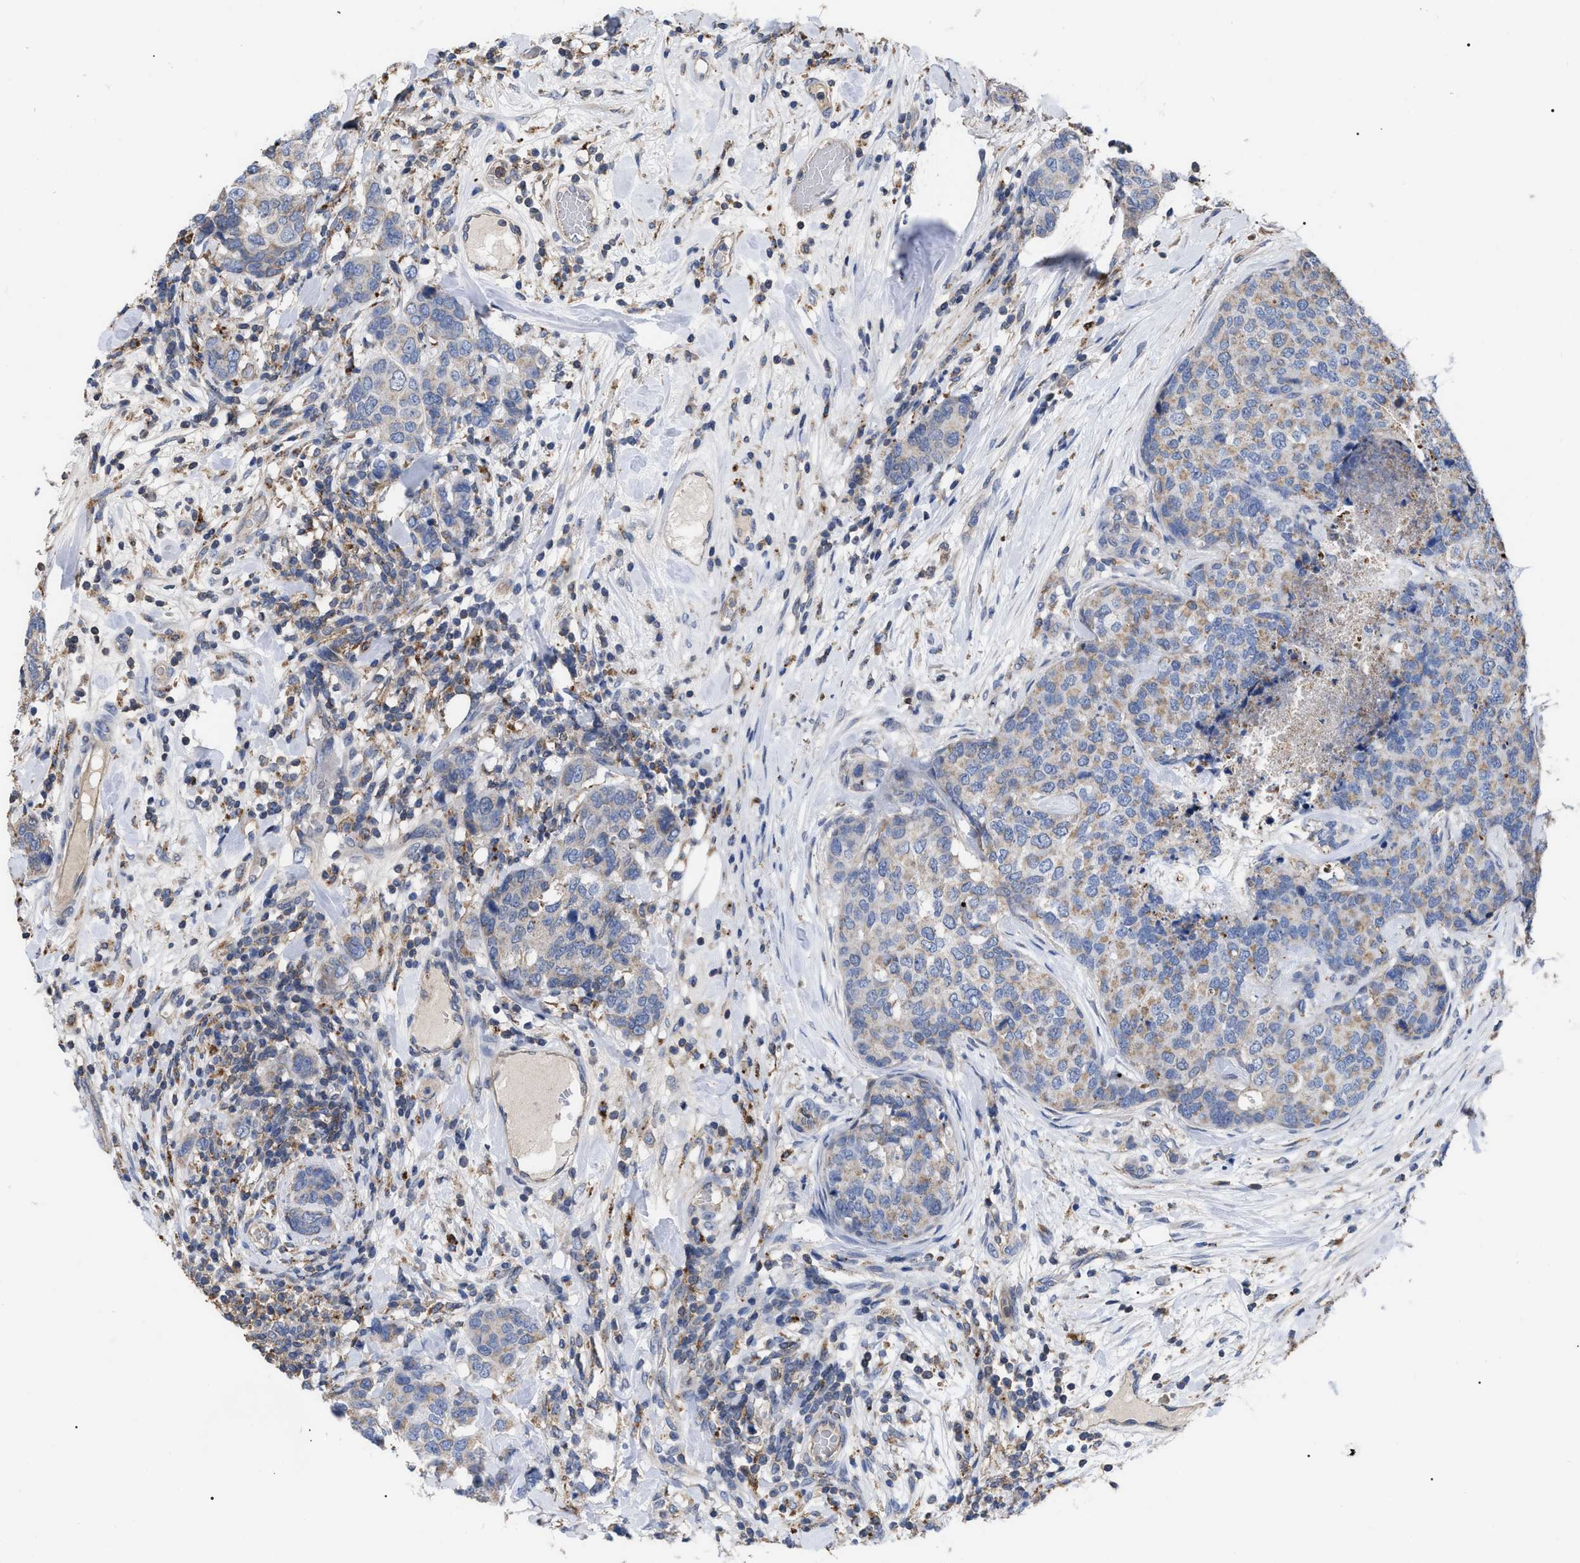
{"staining": {"intensity": "weak", "quantity": ">75%", "location": "cytoplasmic/membranous"}, "tissue": "breast cancer", "cell_type": "Tumor cells", "image_type": "cancer", "snomed": [{"axis": "morphology", "description": "Lobular carcinoma"}, {"axis": "topography", "description": "Breast"}], "caption": "High-magnification brightfield microscopy of breast lobular carcinoma stained with DAB (3,3'-diaminobenzidine) (brown) and counterstained with hematoxylin (blue). tumor cells exhibit weak cytoplasmic/membranous positivity is seen in approximately>75% of cells. The staining was performed using DAB (3,3'-diaminobenzidine), with brown indicating positive protein expression. Nuclei are stained blue with hematoxylin.", "gene": "FAM171A2", "patient": {"sex": "female", "age": 59}}